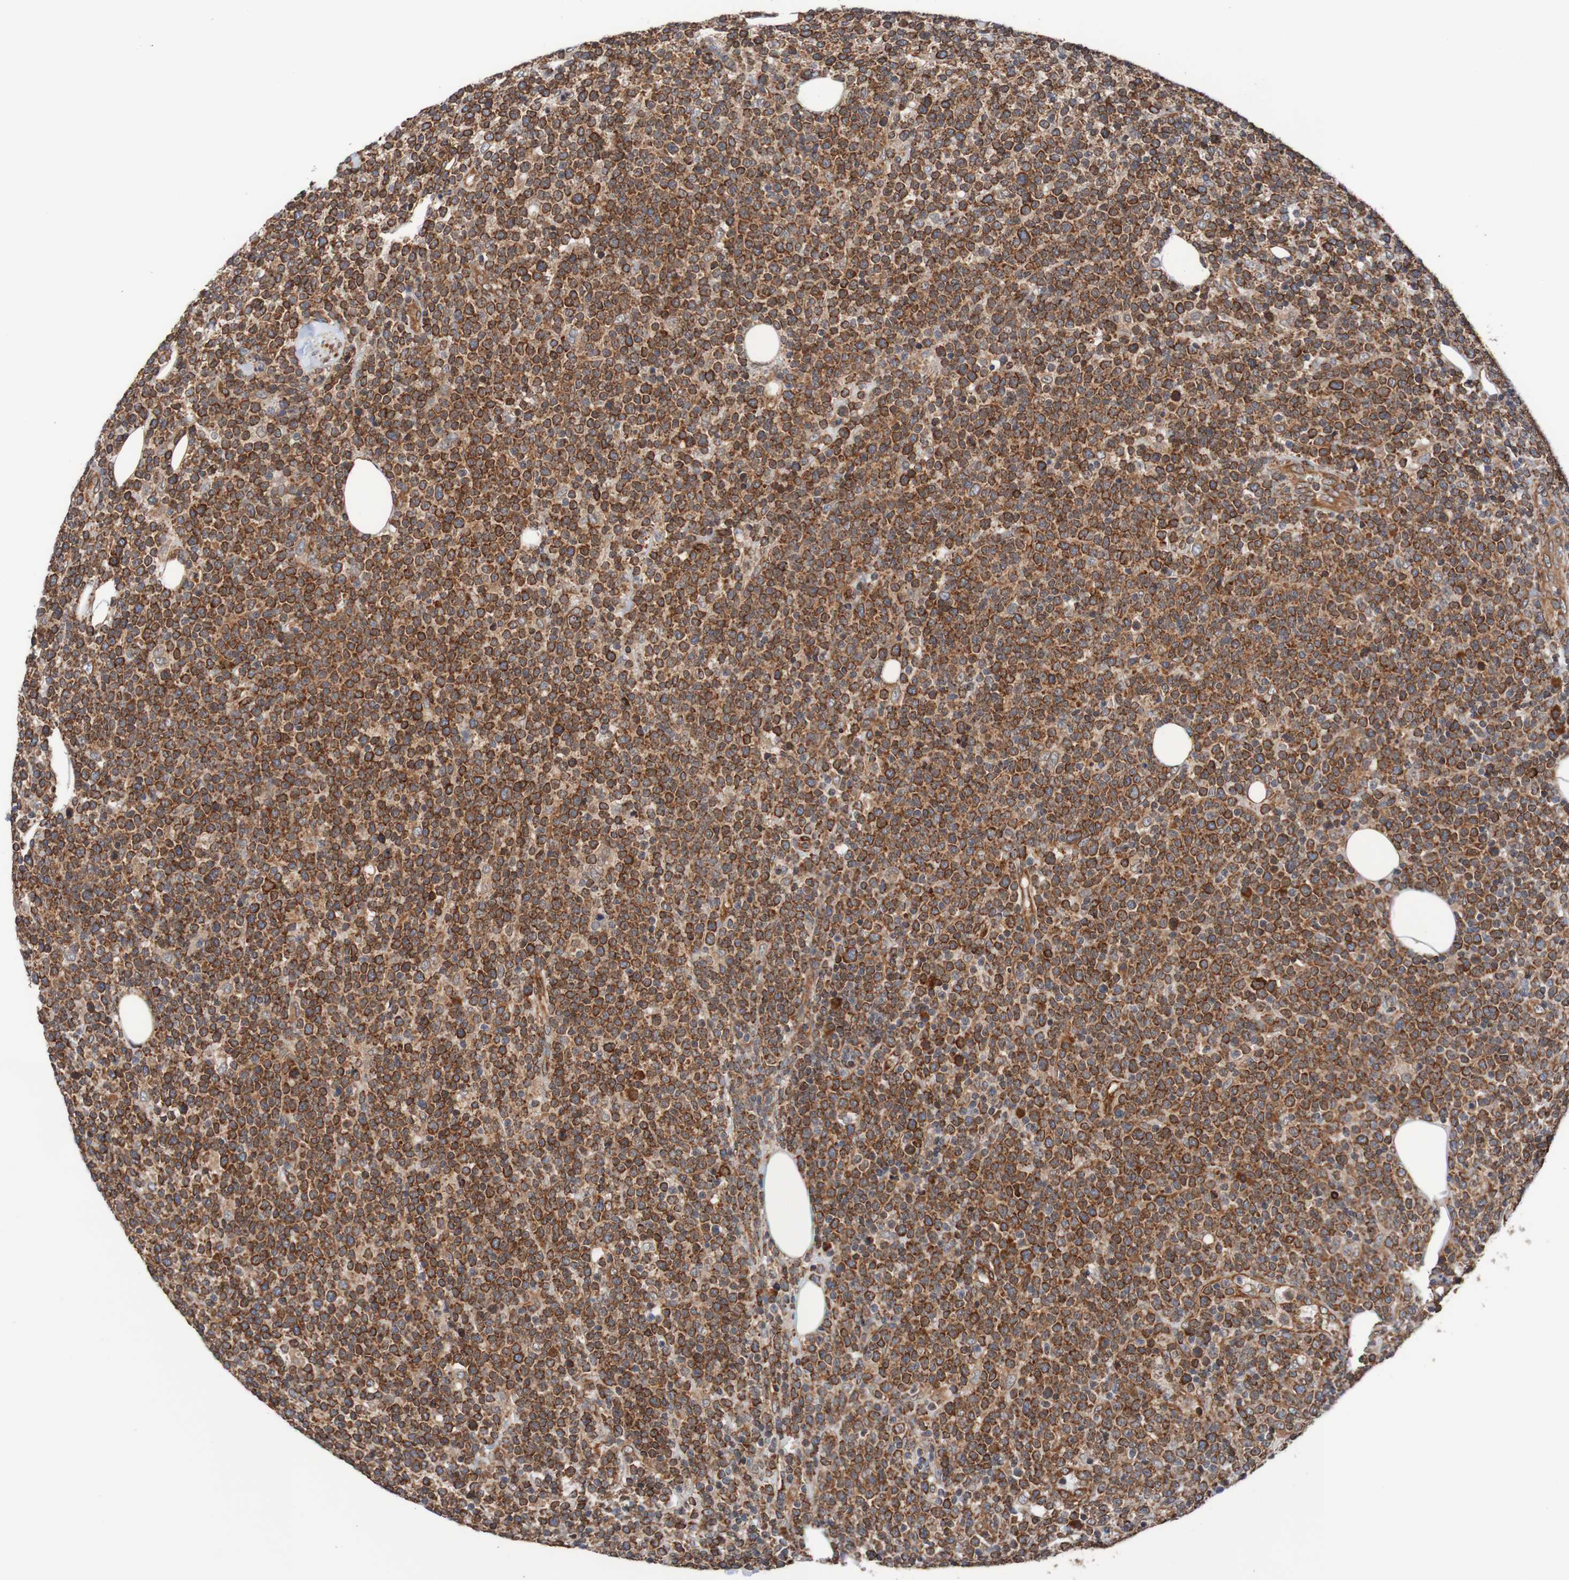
{"staining": {"intensity": "strong", "quantity": ">75%", "location": "cytoplasmic/membranous,nuclear"}, "tissue": "lymphoma", "cell_type": "Tumor cells", "image_type": "cancer", "snomed": [{"axis": "morphology", "description": "Malignant lymphoma, non-Hodgkin's type, High grade"}, {"axis": "topography", "description": "Lymph node"}], "caption": "Protein expression analysis of lymphoma exhibits strong cytoplasmic/membranous and nuclear staining in approximately >75% of tumor cells.", "gene": "TMEM109", "patient": {"sex": "male", "age": 61}}